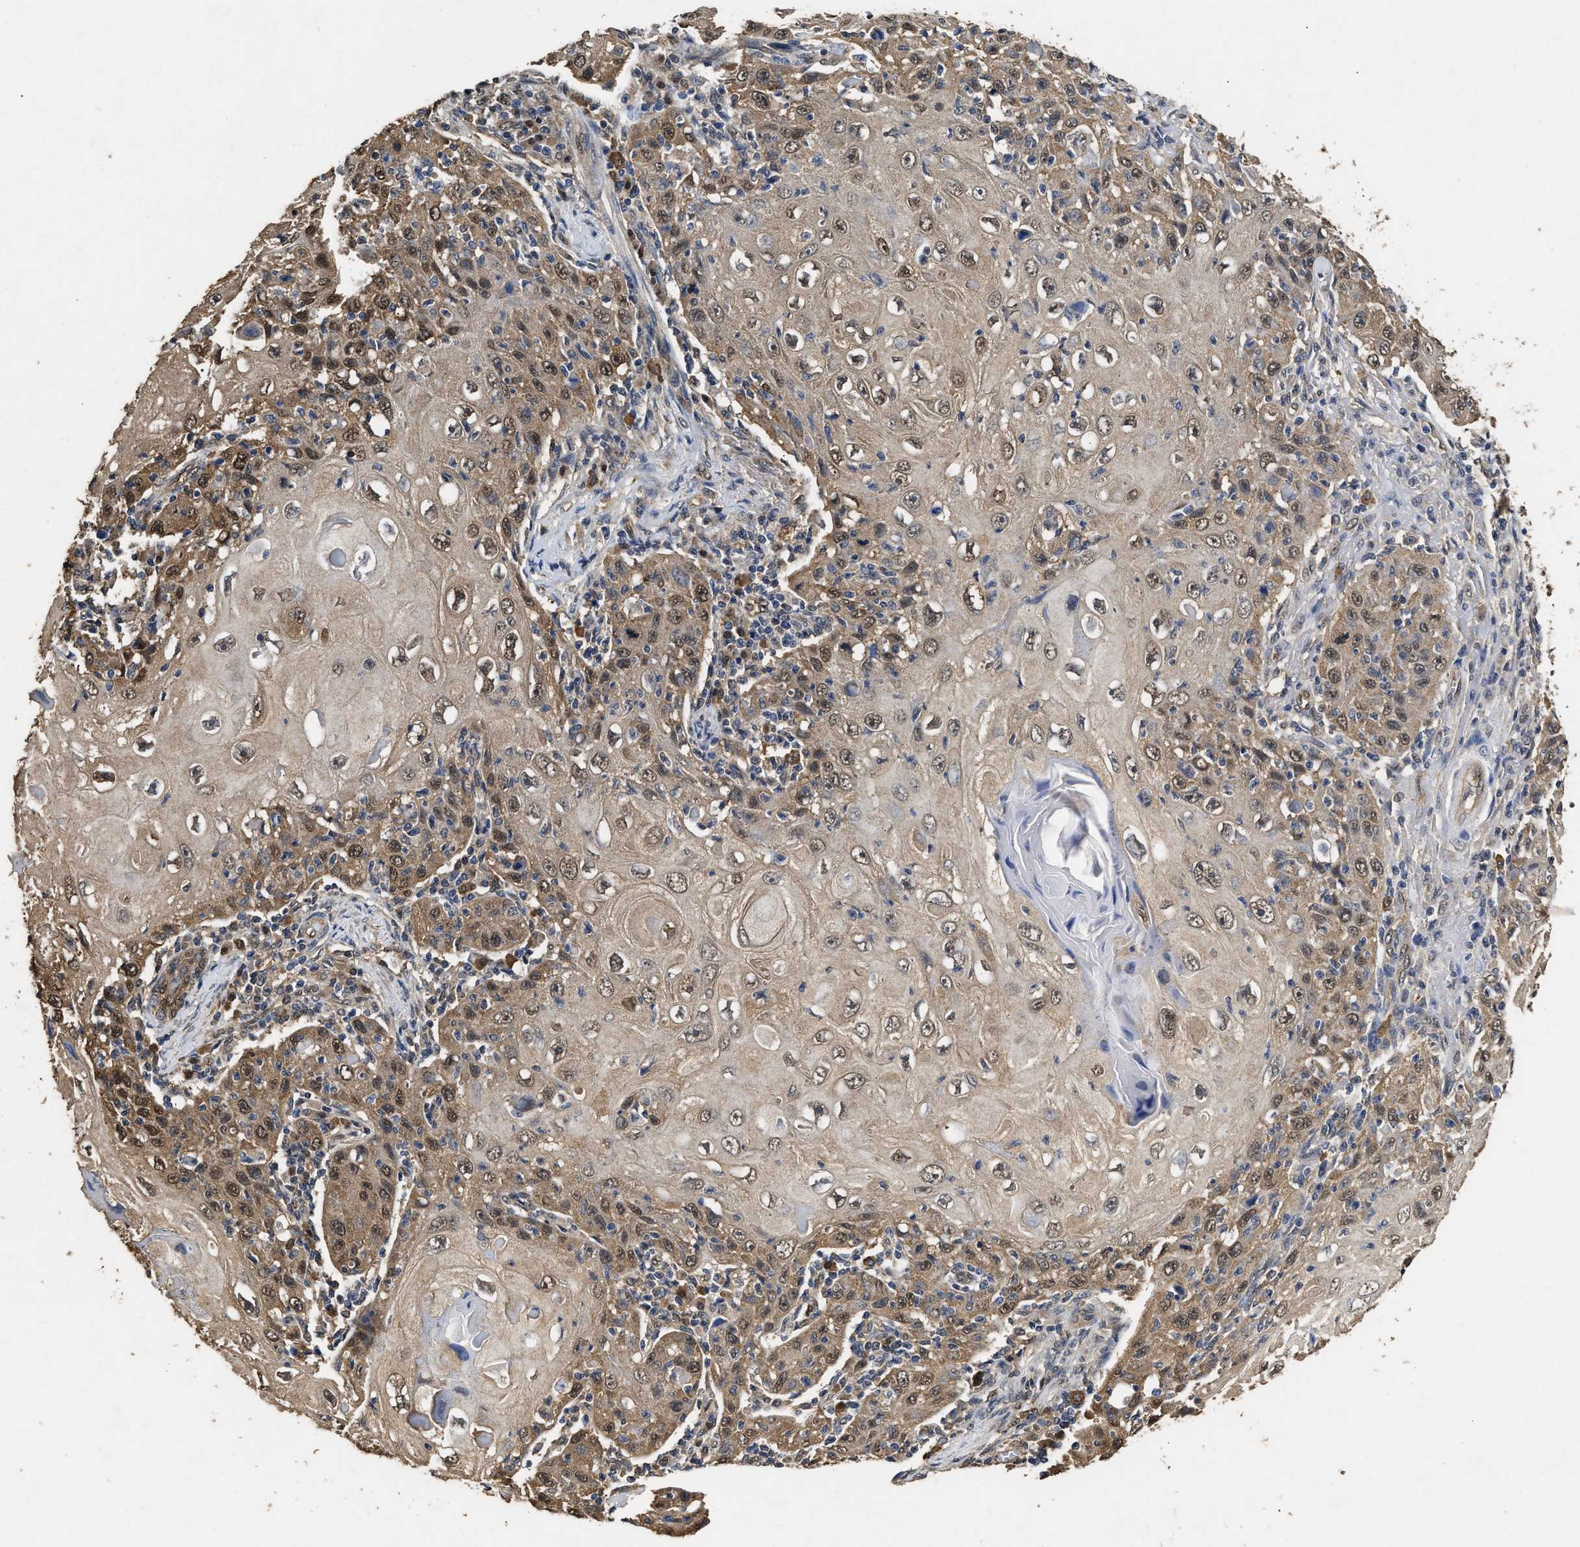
{"staining": {"intensity": "moderate", "quantity": ">75%", "location": "cytoplasmic/membranous,nuclear"}, "tissue": "skin cancer", "cell_type": "Tumor cells", "image_type": "cancer", "snomed": [{"axis": "morphology", "description": "Squamous cell carcinoma, NOS"}, {"axis": "topography", "description": "Skin"}], "caption": "Immunohistochemical staining of human skin cancer shows moderate cytoplasmic/membranous and nuclear protein staining in approximately >75% of tumor cells.", "gene": "YWHAE", "patient": {"sex": "female", "age": 88}}